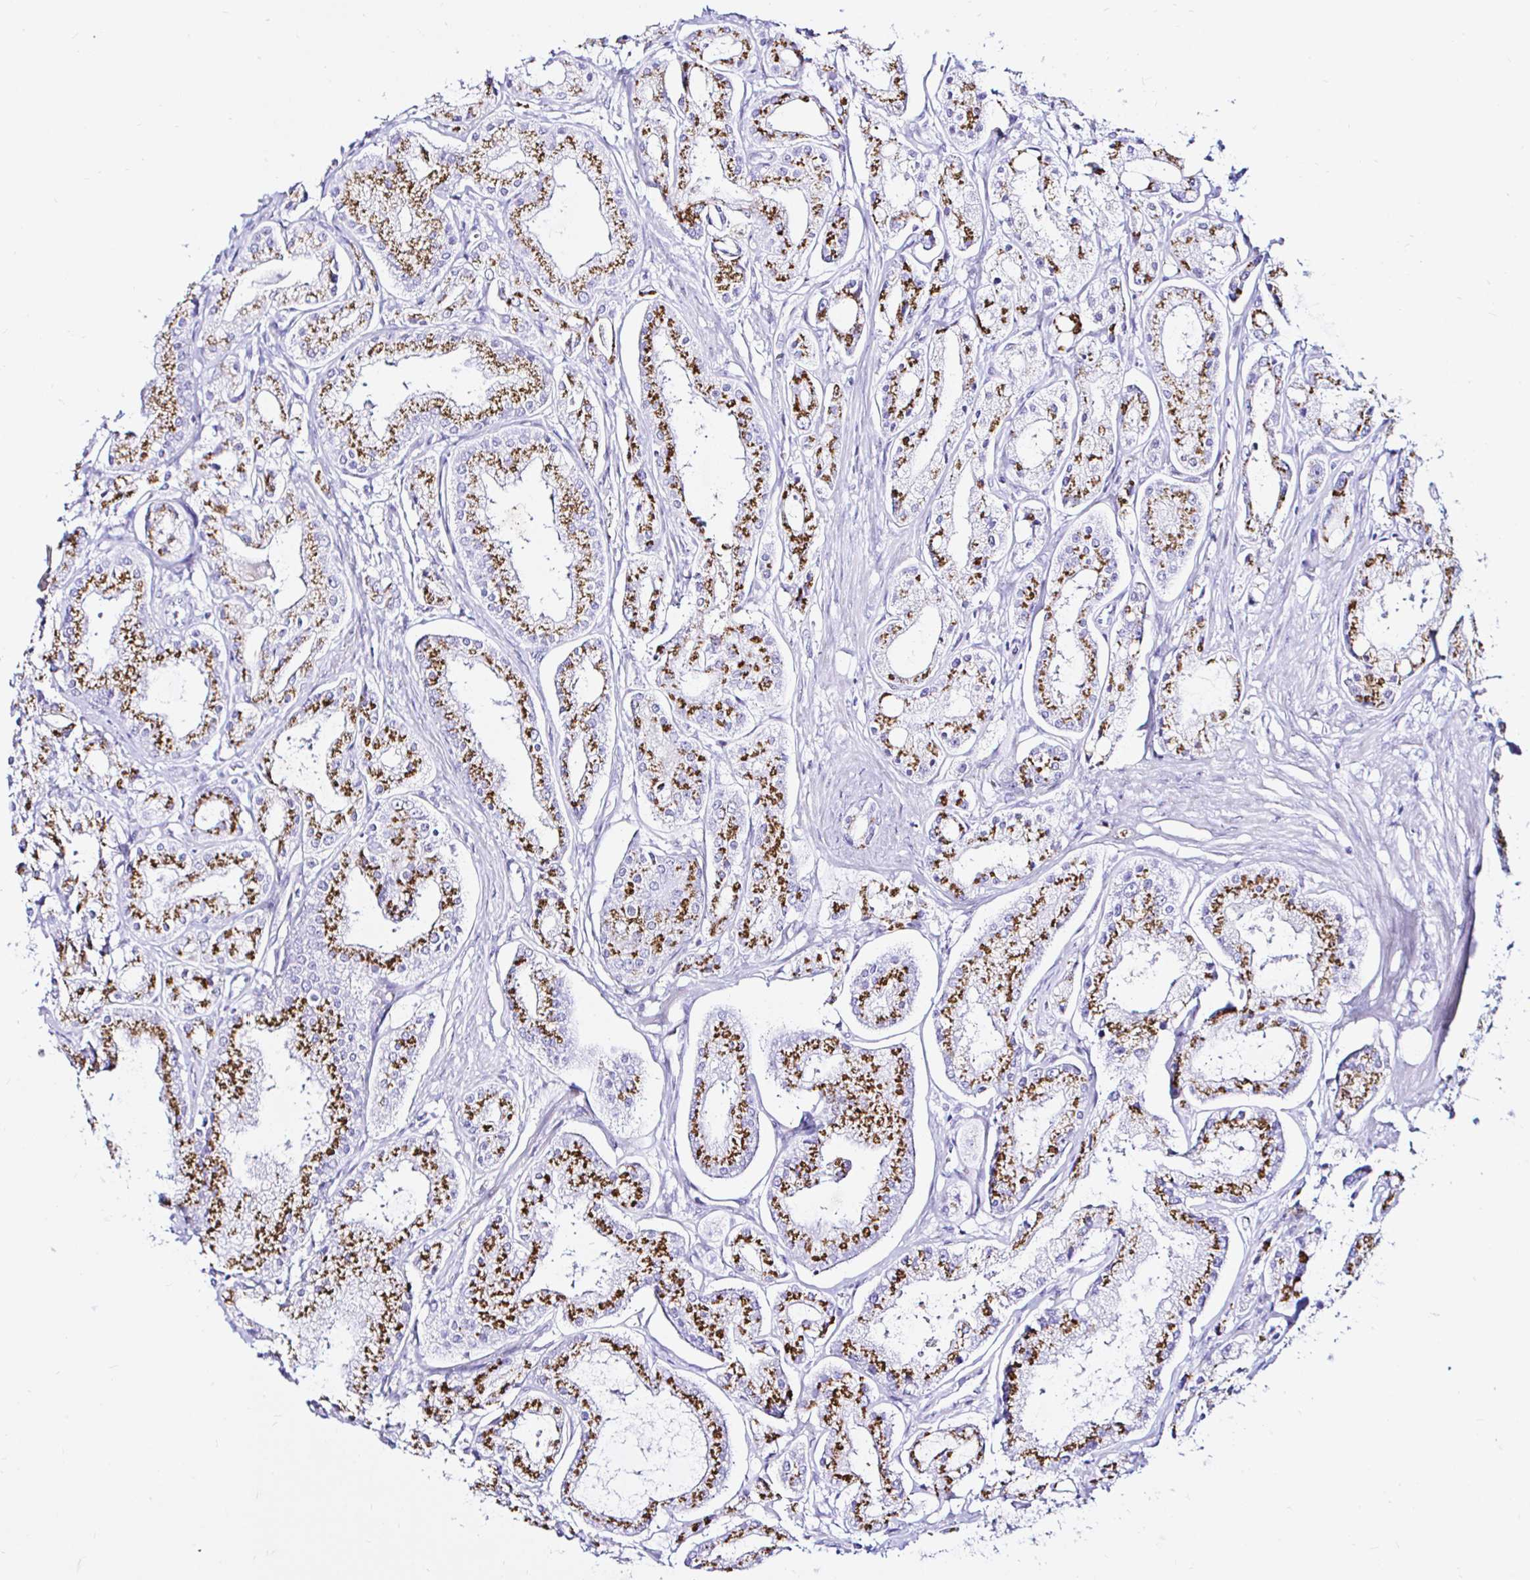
{"staining": {"intensity": "strong", "quantity": "25%-75%", "location": "cytoplasmic/membranous"}, "tissue": "prostate cancer", "cell_type": "Tumor cells", "image_type": "cancer", "snomed": [{"axis": "morphology", "description": "Adenocarcinoma, High grade"}, {"axis": "topography", "description": "Prostate"}], "caption": "Immunohistochemical staining of prostate cancer demonstrates strong cytoplasmic/membranous protein expression in about 25%-75% of tumor cells. Nuclei are stained in blue.", "gene": "ZNF432", "patient": {"sex": "male", "age": 66}}